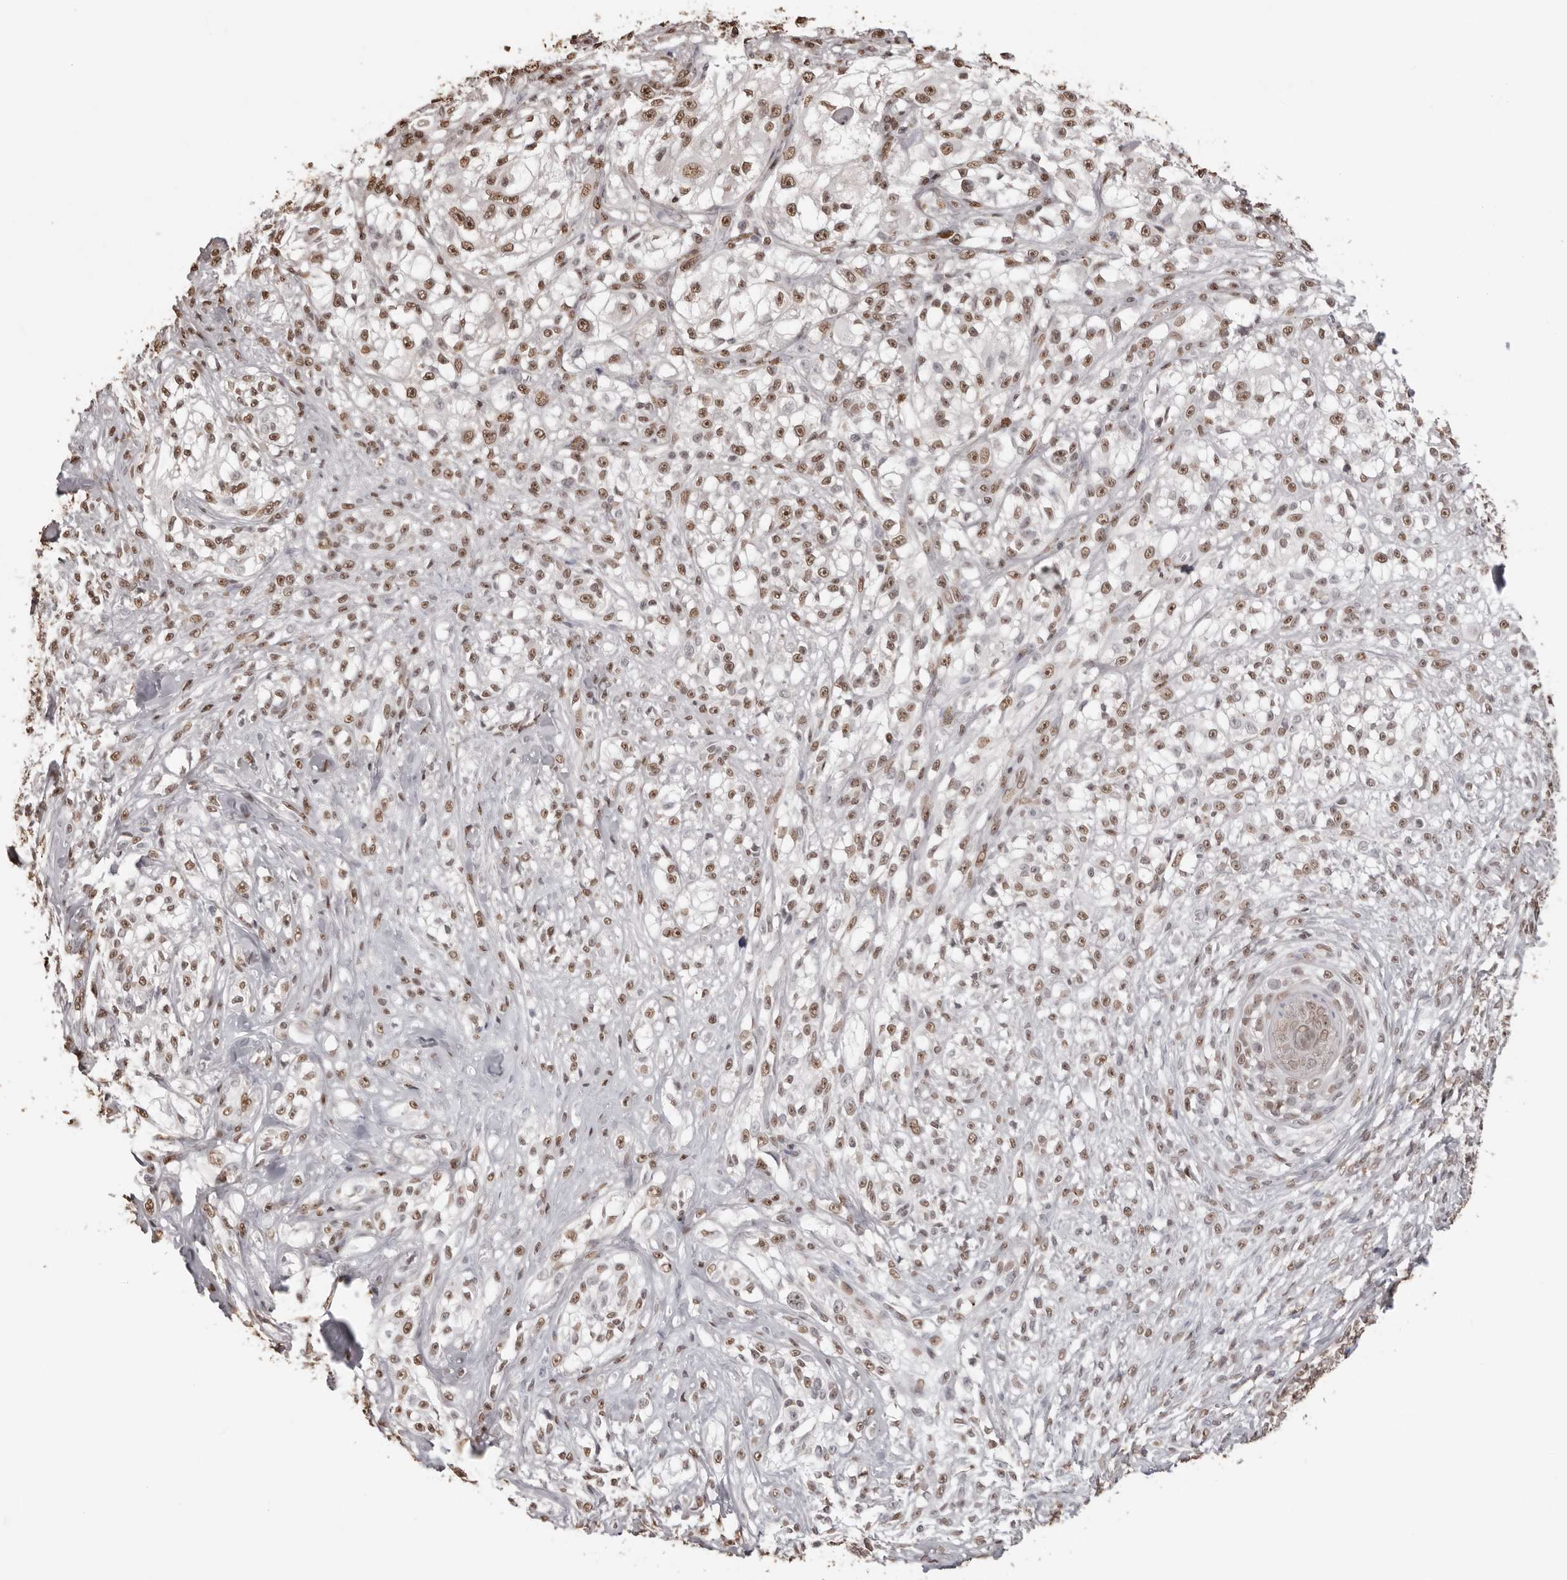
{"staining": {"intensity": "moderate", "quantity": ">75%", "location": "nuclear"}, "tissue": "melanoma", "cell_type": "Tumor cells", "image_type": "cancer", "snomed": [{"axis": "morphology", "description": "Malignant melanoma, NOS"}, {"axis": "topography", "description": "Skin of head"}], "caption": "Immunohistochemical staining of melanoma shows medium levels of moderate nuclear staining in about >75% of tumor cells. (DAB (3,3'-diaminobenzidine) IHC with brightfield microscopy, high magnification).", "gene": "OLIG3", "patient": {"sex": "male", "age": 83}}